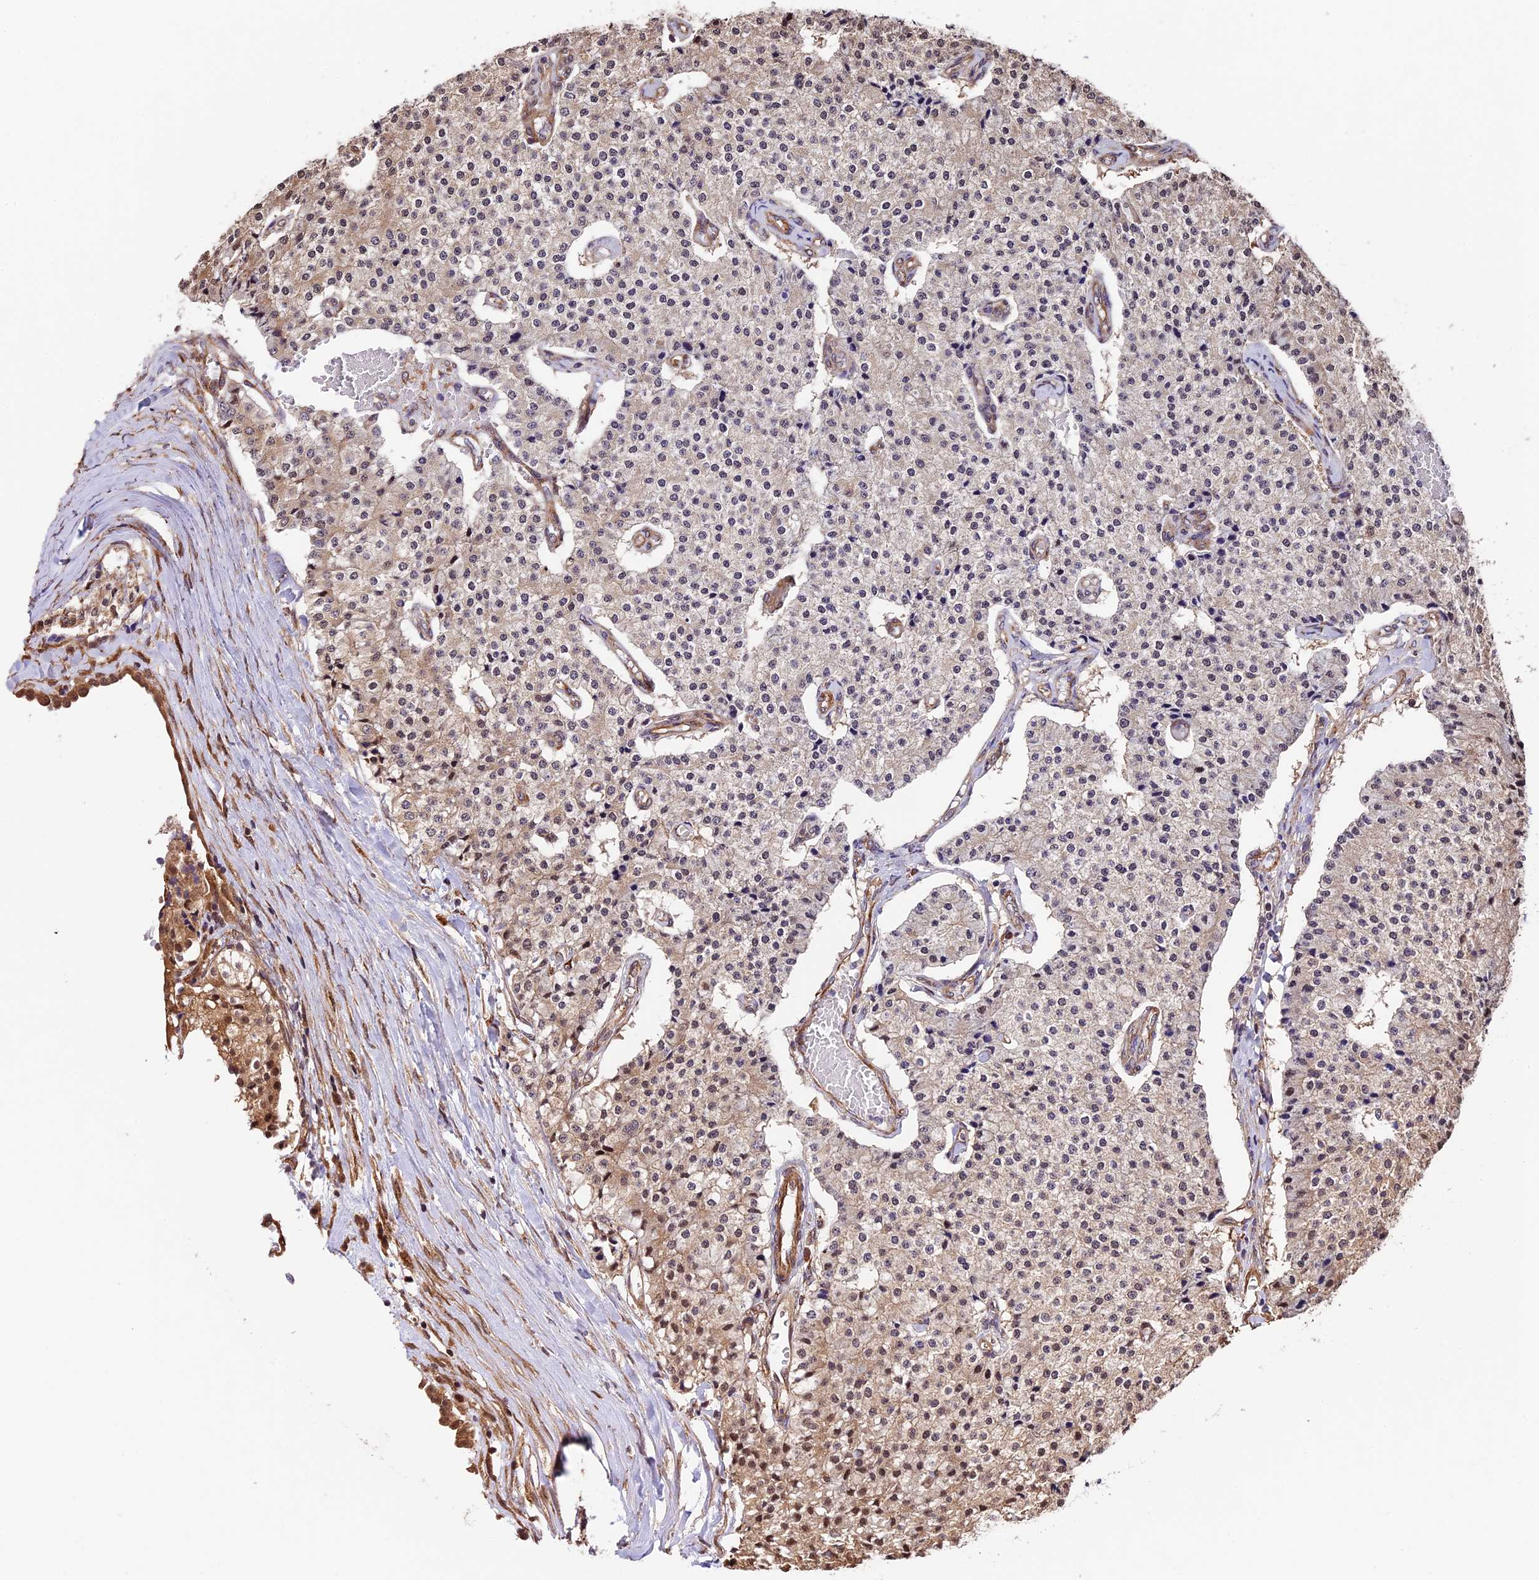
{"staining": {"intensity": "moderate", "quantity": "<25%", "location": "cytoplasmic/membranous,nuclear"}, "tissue": "carcinoid", "cell_type": "Tumor cells", "image_type": "cancer", "snomed": [{"axis": "morphology", "description": "Carcinoid, malignant, NOS"}, {"axis": "topography", "description": "Colon"}], "caption": "Malignant carcinoid stained with immunohistochemistry (IHC) shows moderate cytoplasmic/membranous and nuclear positivity in about <25% of tumor cells.", "gene": "LSM7", "patient": {"sex": "female", "age": 52}}